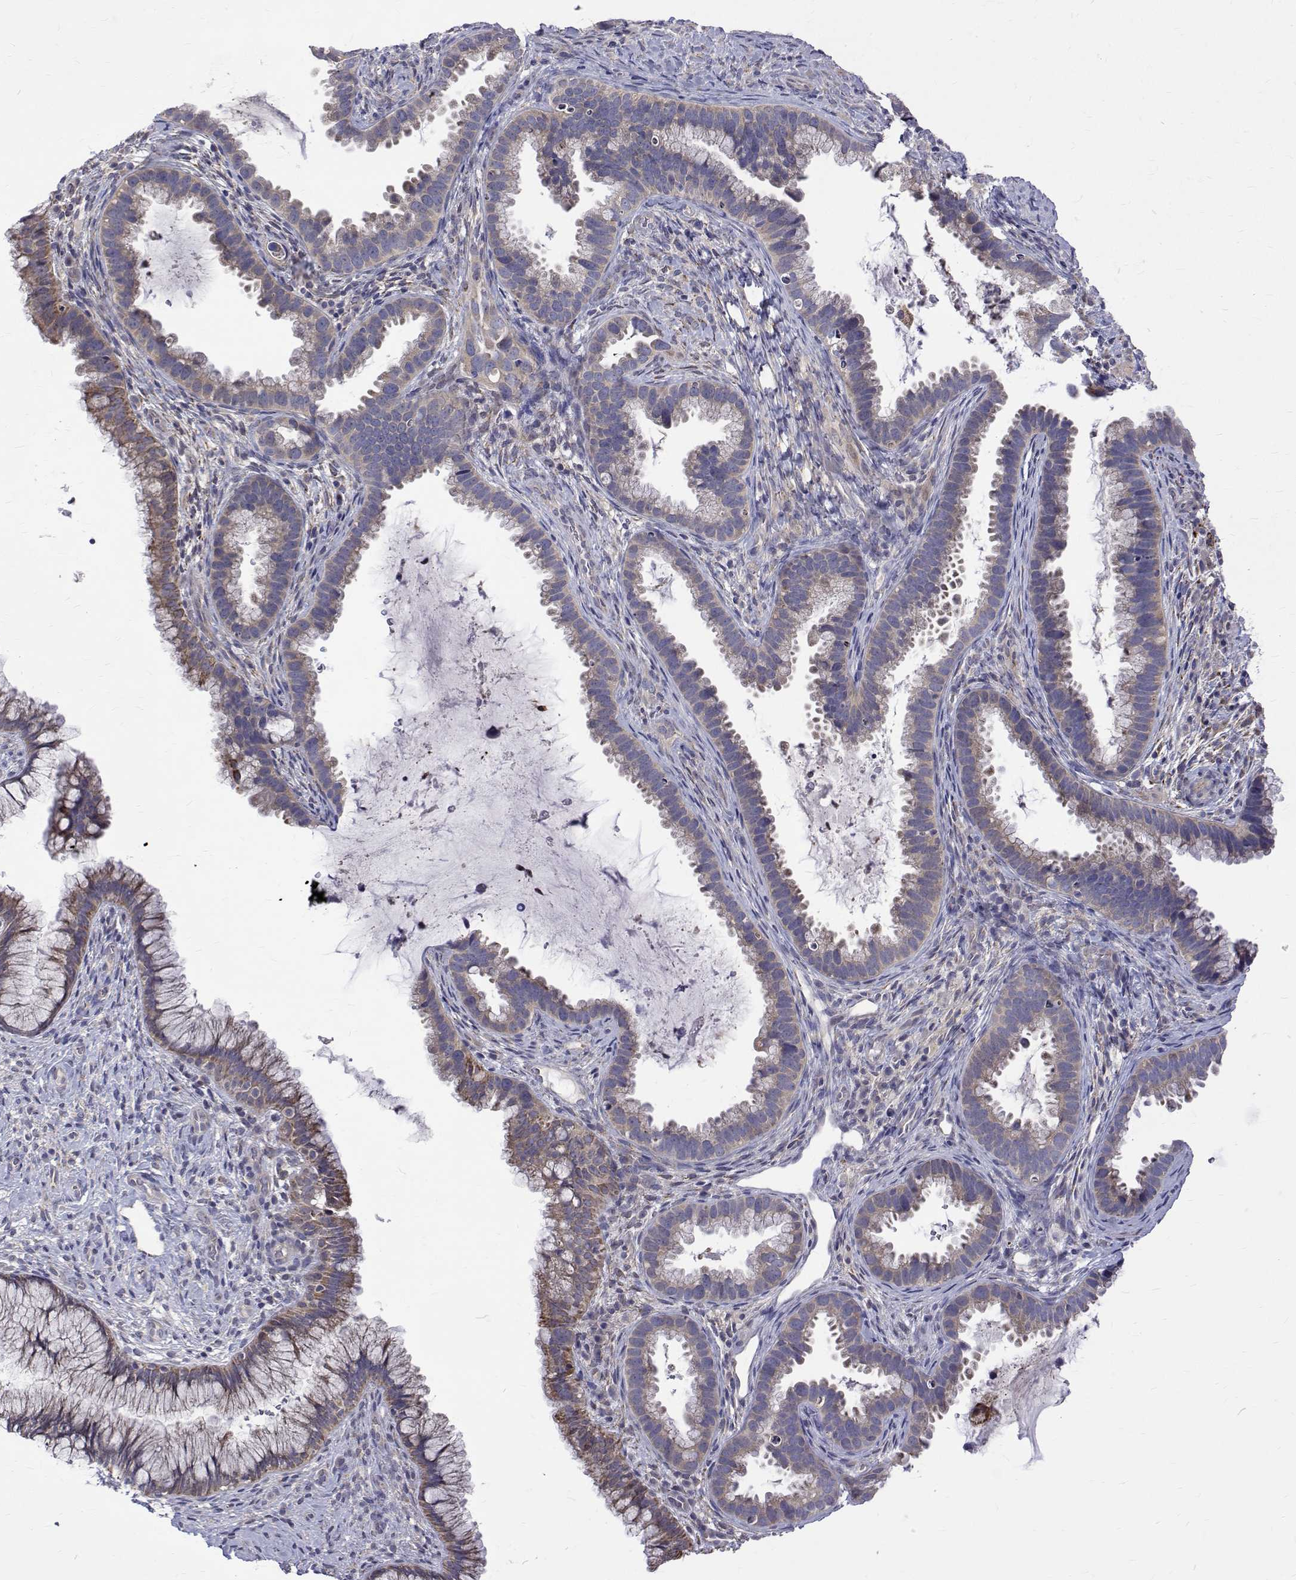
{"staining": {"intensity": "moderate", "quantity": "<25%", "location": "cytoplasmic/membranous"}, "tissue": "cervix", "cell_type": "Glandular cells", "image_type": "normal", "snomed": [{"axis": "morphology", "description": "Normal tissue, NOS"}, {"axis": "topography", "description": "Cervix"}], "caption": "There is low levels of moderate cytoplasmic/membranous staining in glandular cells of normal cervix, as demonstrated by immunohistochemical staining (brown color).", "gene": "PADI1", "patient": {"sex": "female", "age": 34}}